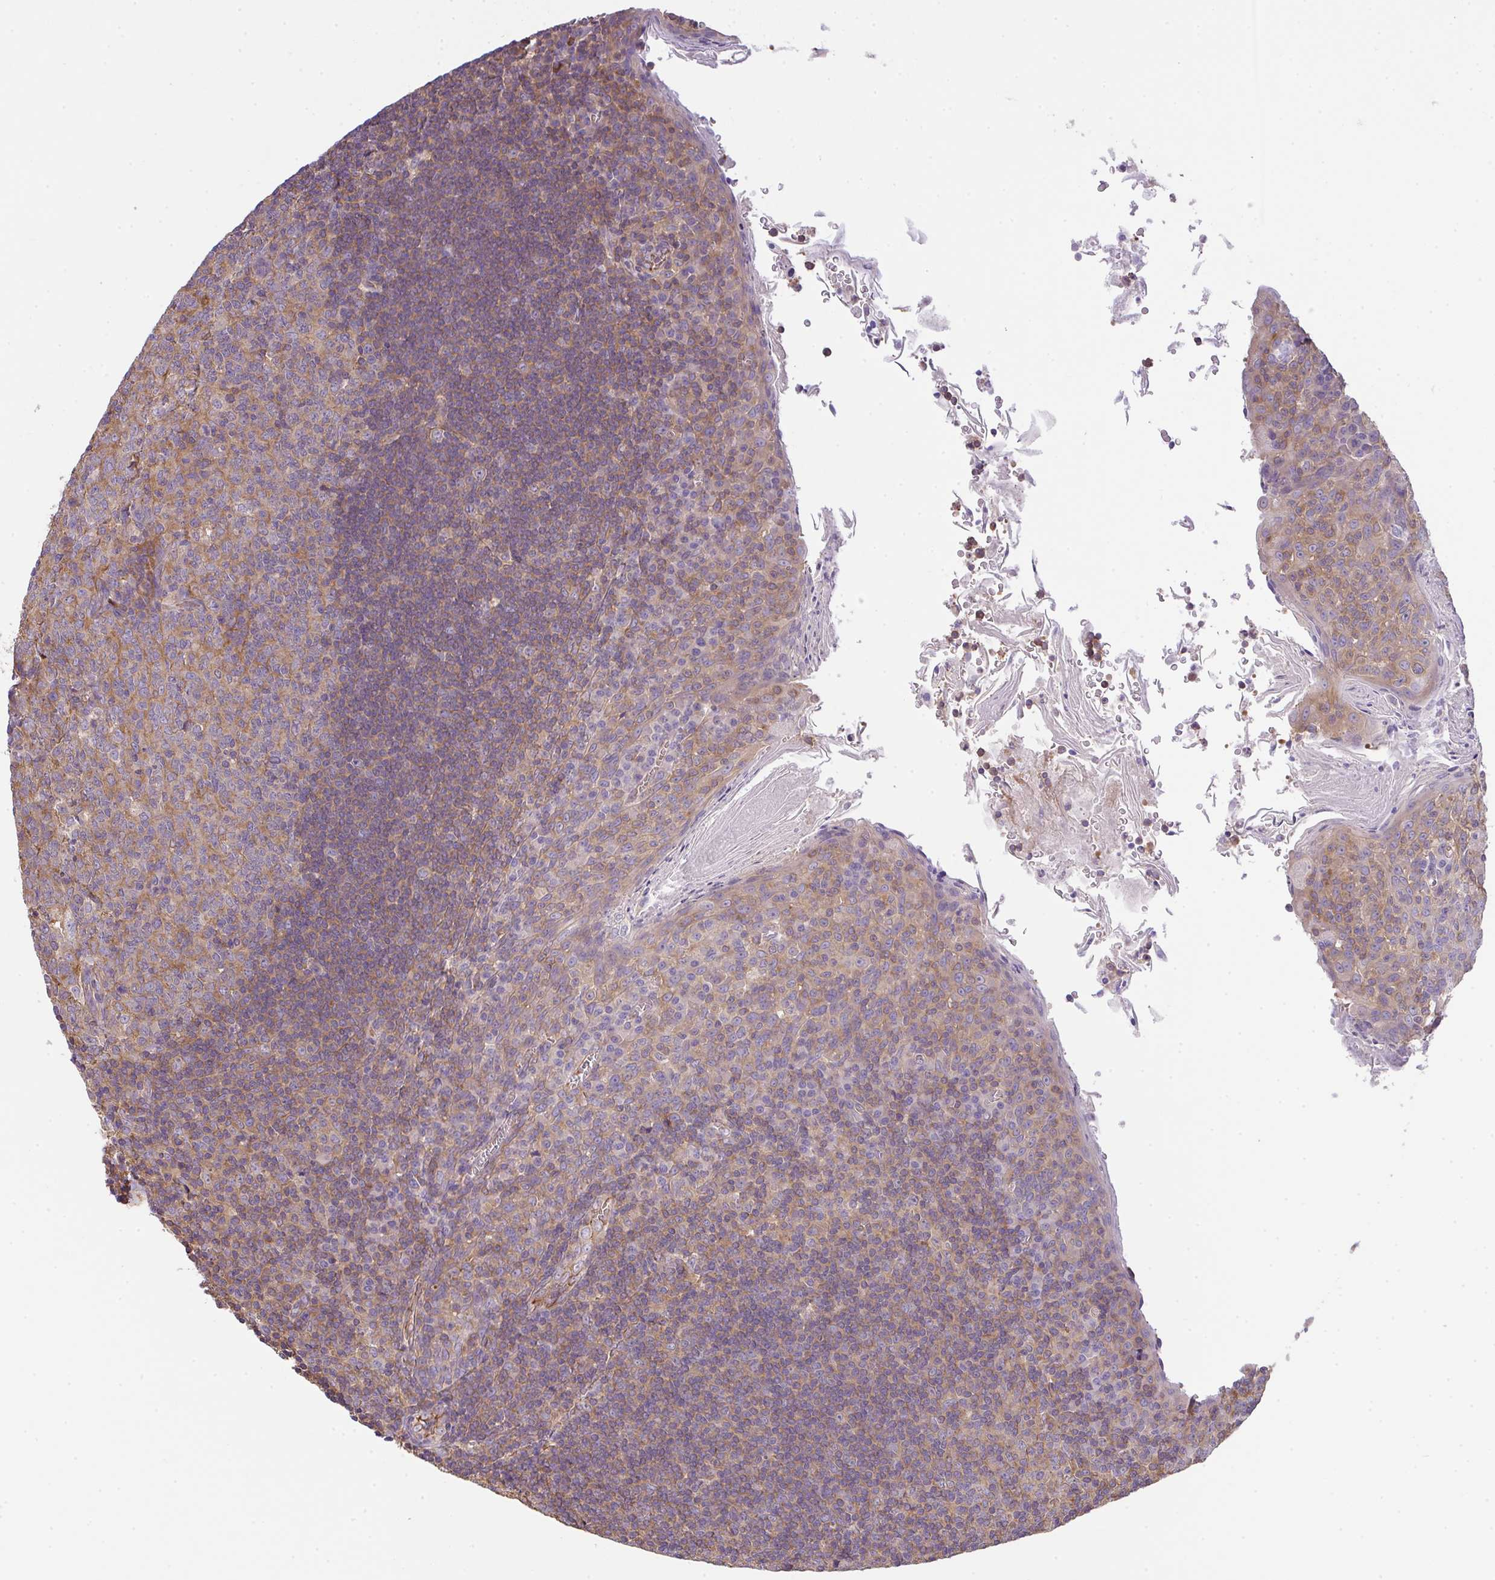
{"staining": {"intensity": "moderate", "quantity": "<25%", "location": "cytoplasmic/membranous"}, "tissue": "tonsil", "cell_type": "Germinal center cells", "image_type": "normal", "snomed": [{"axis": "morphology", "description": "Normal tissue, NOS"}, {"axis": "topography", "description": "Tonsil"}], "caption": "IHC photomicrograph of benign tonsil stained for a protein (brown), which shows low levels of moderate cytoplasmic/membranous staining in about <25% of germinal center cells.", "gene": "TMEM229A", "patient": {"sex": "male", "age": 27}}